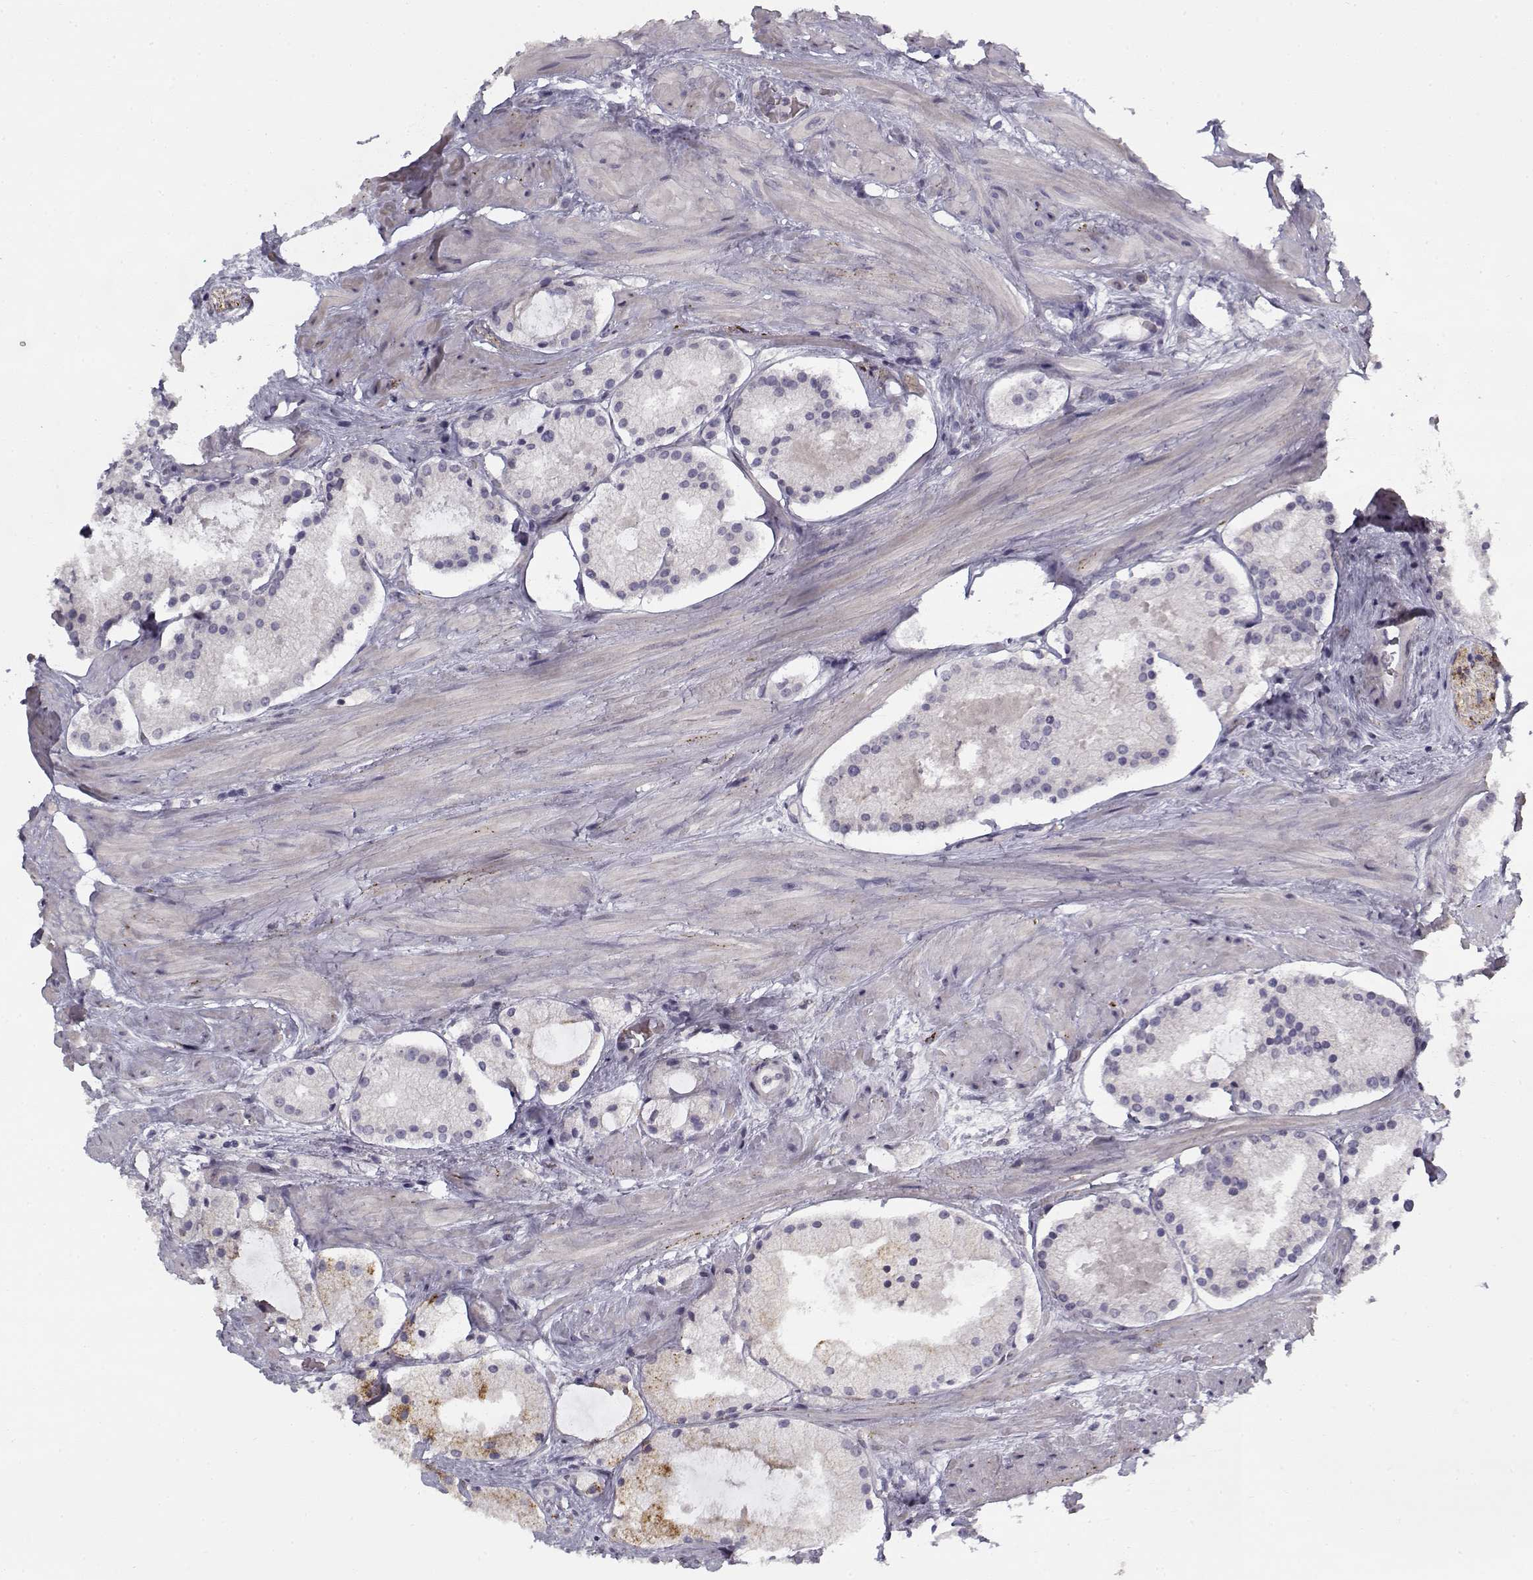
{"staining": {"intensity": "negative", "quantity": "none", "location": "none"}, "tissue": "prostate cancer", "cell_type": "Tumor cells", "image_type": "cancer", "snomed": [{"axis": "morphology", "description": "Adenocarcinoma, NOS"}, {"axis": "morphology", "description": "Adenocarcinoma, High grade"}, {"axis": "topography", "description": "Prostate"}], "caption": "Micrograph shows no protein positivity in tumor cells of prostate cancer tissue. (DAB immunohistochemistry (IHC), high magnification).", "gene": "SNCA", "patient": {"sex": "male", "age": 64}}